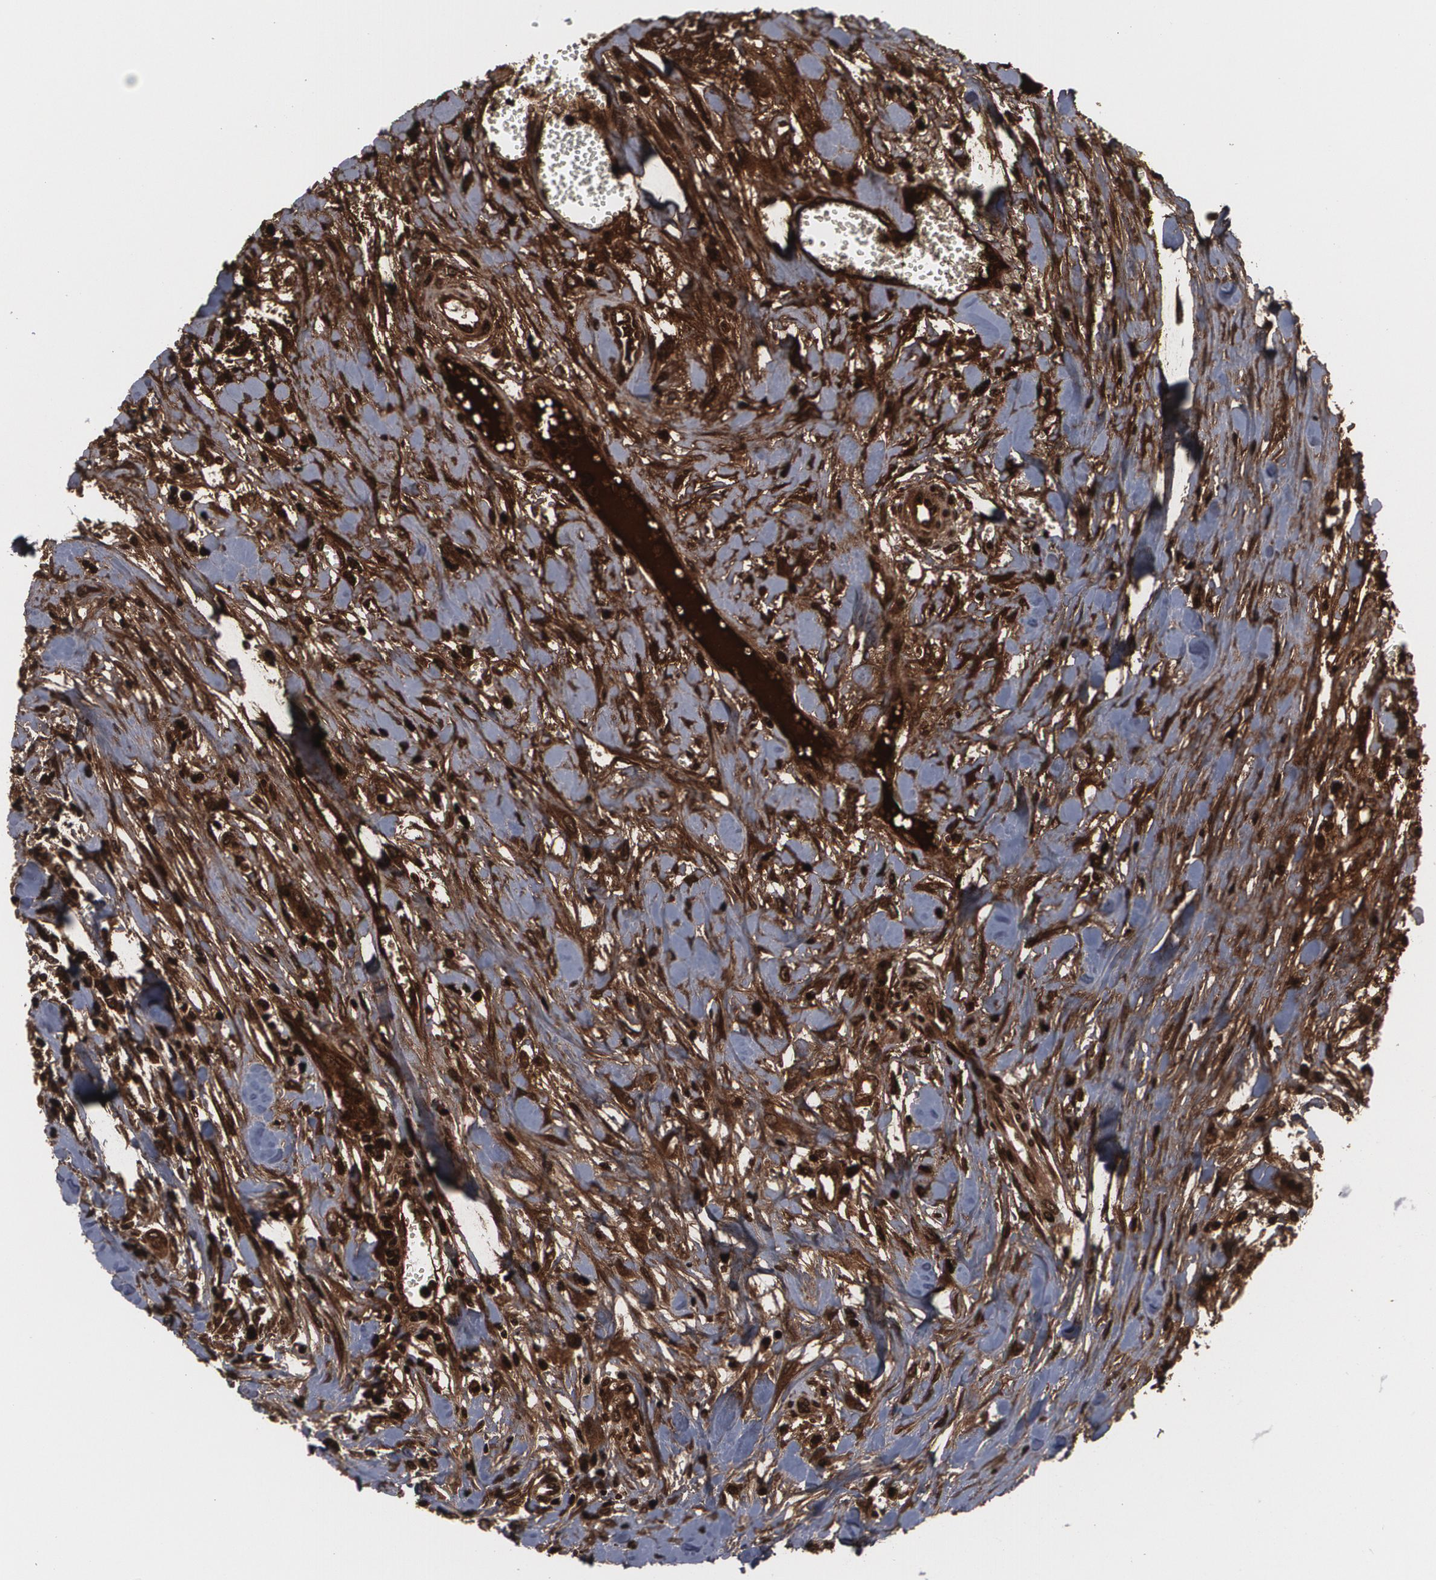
{"staining": {"intensity": "moderate", "quantity": ">75%", "location": "cytoplasmic/membranous,nuclear"}, "tissue": "head and neck cancer", "cell_type": "Tumor cells", "image_type": "cancer", "snomed": [{"axis": "morphology", "description": "Squamous cell carcinoma, NOS"}, {"axis": "morphology", "description": "Squamous cell carcinoma, metastatic, NOS"}, {"axis": "topography", "description": "Lymph node"}, {"axis": "topography", "description": "Salivary gland"}, {"axis": "topography", "description": "Head-Neck"}], "caption": "Brown immunohistochemical staining in human head and neck cancer (squamous cell carcinoma) exhibits moderate cytoplasmic/membranous and nuclear staining in about >75% of tumor cells. (Stains: DAB (3,3'-diaminobenzidine) in brown, nuclei in blue, Microscopy: brightfield microscopy at high magnification).", "gene": "LRG1", "patient": {"sex": "female", "age": 74}}